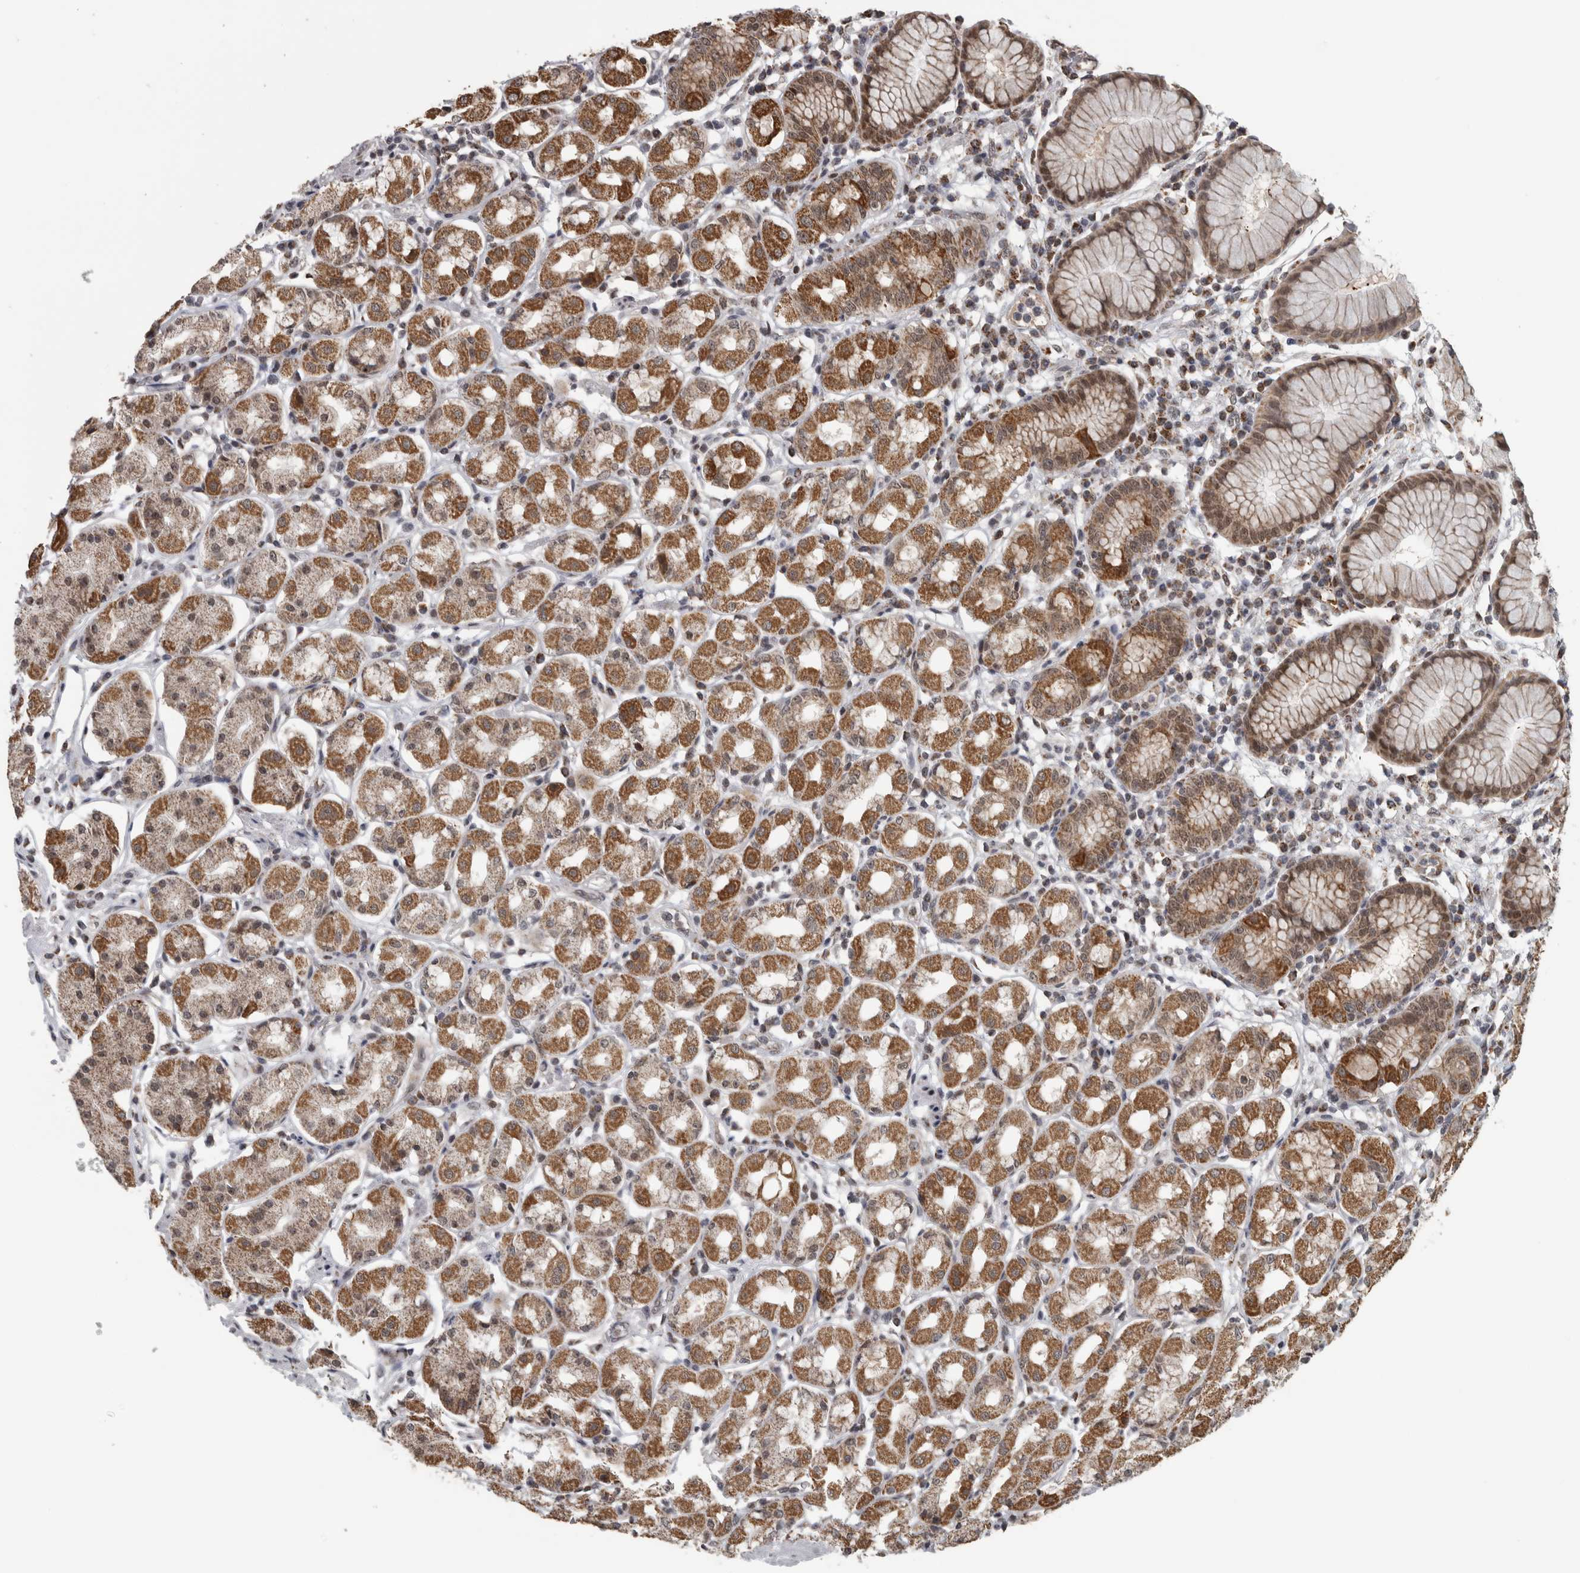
{"staining": {"intensity": "moderate", "quantity": ">75%", "location": "cytoplasmic/membranous"}, "tissue": "stomach", "cell_type": "Glandular cells", "image_type": "normal", "snomed": [{"axis": "morphology", "description": "Normal tissue, NOS"}, {"axis": "topography", "description": "Stomach"}, {"axis": "topography", "description": "Stomach, lower"}], "caption": "Protein expression analysis of unremarkable stomach displays moderate cytoplasmic/membranous expression in about >75% of glandular cells. (IHC, brightfield microscopy, high magnification).", "gene": "OR2K2", "patient": {"sex": "female", "age": 56}}